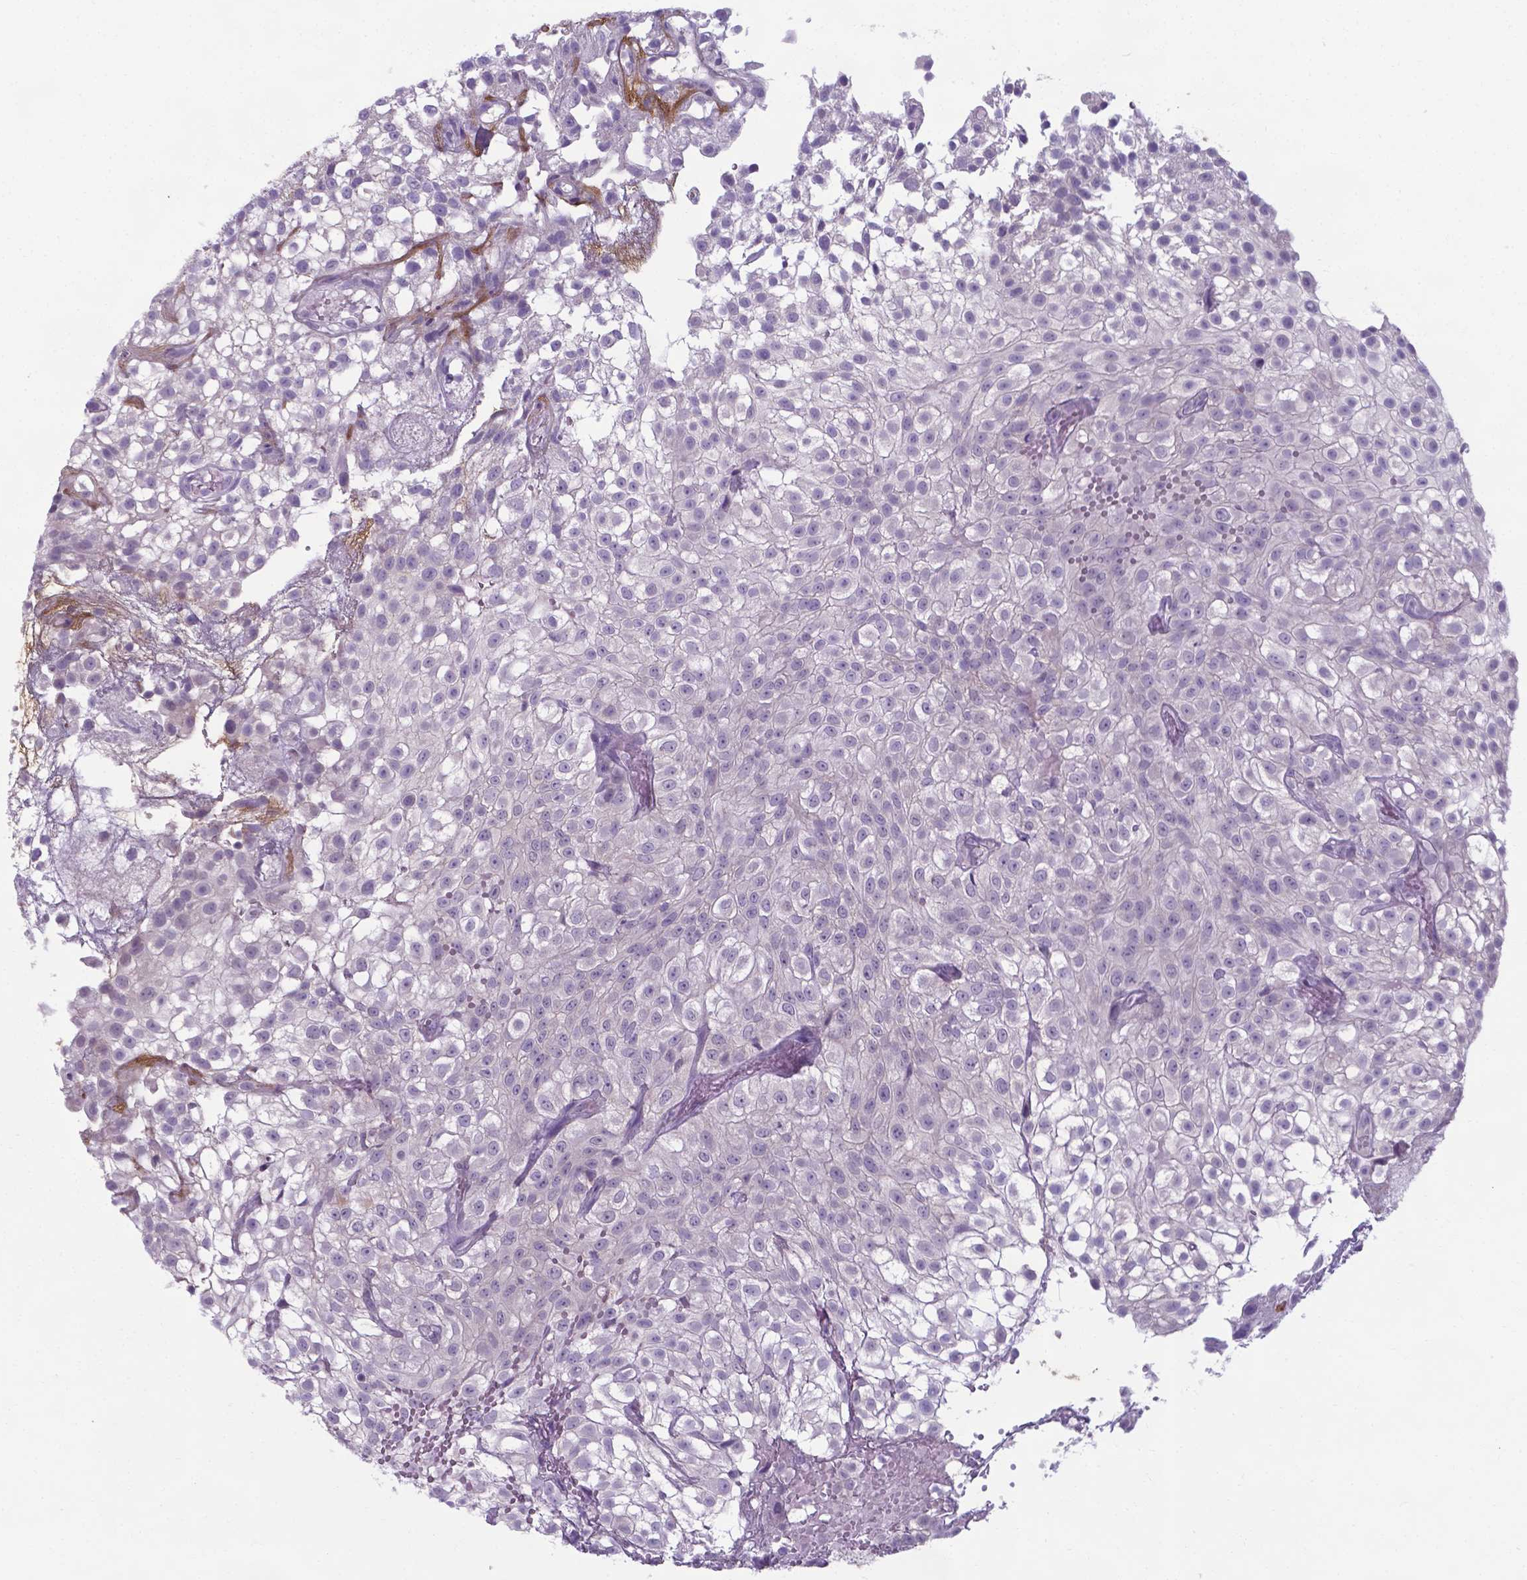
{"staining": {"intensity": "negative", "quantity": "none", "location": "none"}, "tissue": "urothelial cancer", "cell_type": "Tumor cells", "image_type": "cancer", "snomed": [{"axis": "morphology", "description": "Urothelial carcinoma, High grade"}, {"axis": "topography", "description": "Urinary bladder"}], "caption": "There is no significant positivity in tumor cells of urothelial cancer. (DAB (3,3'-diaminobenzidine) IHC visualized using brightfield microscopy, high magnification).", "gene": "AP5B1", "patient": {"sex": "male", "age": 56}}